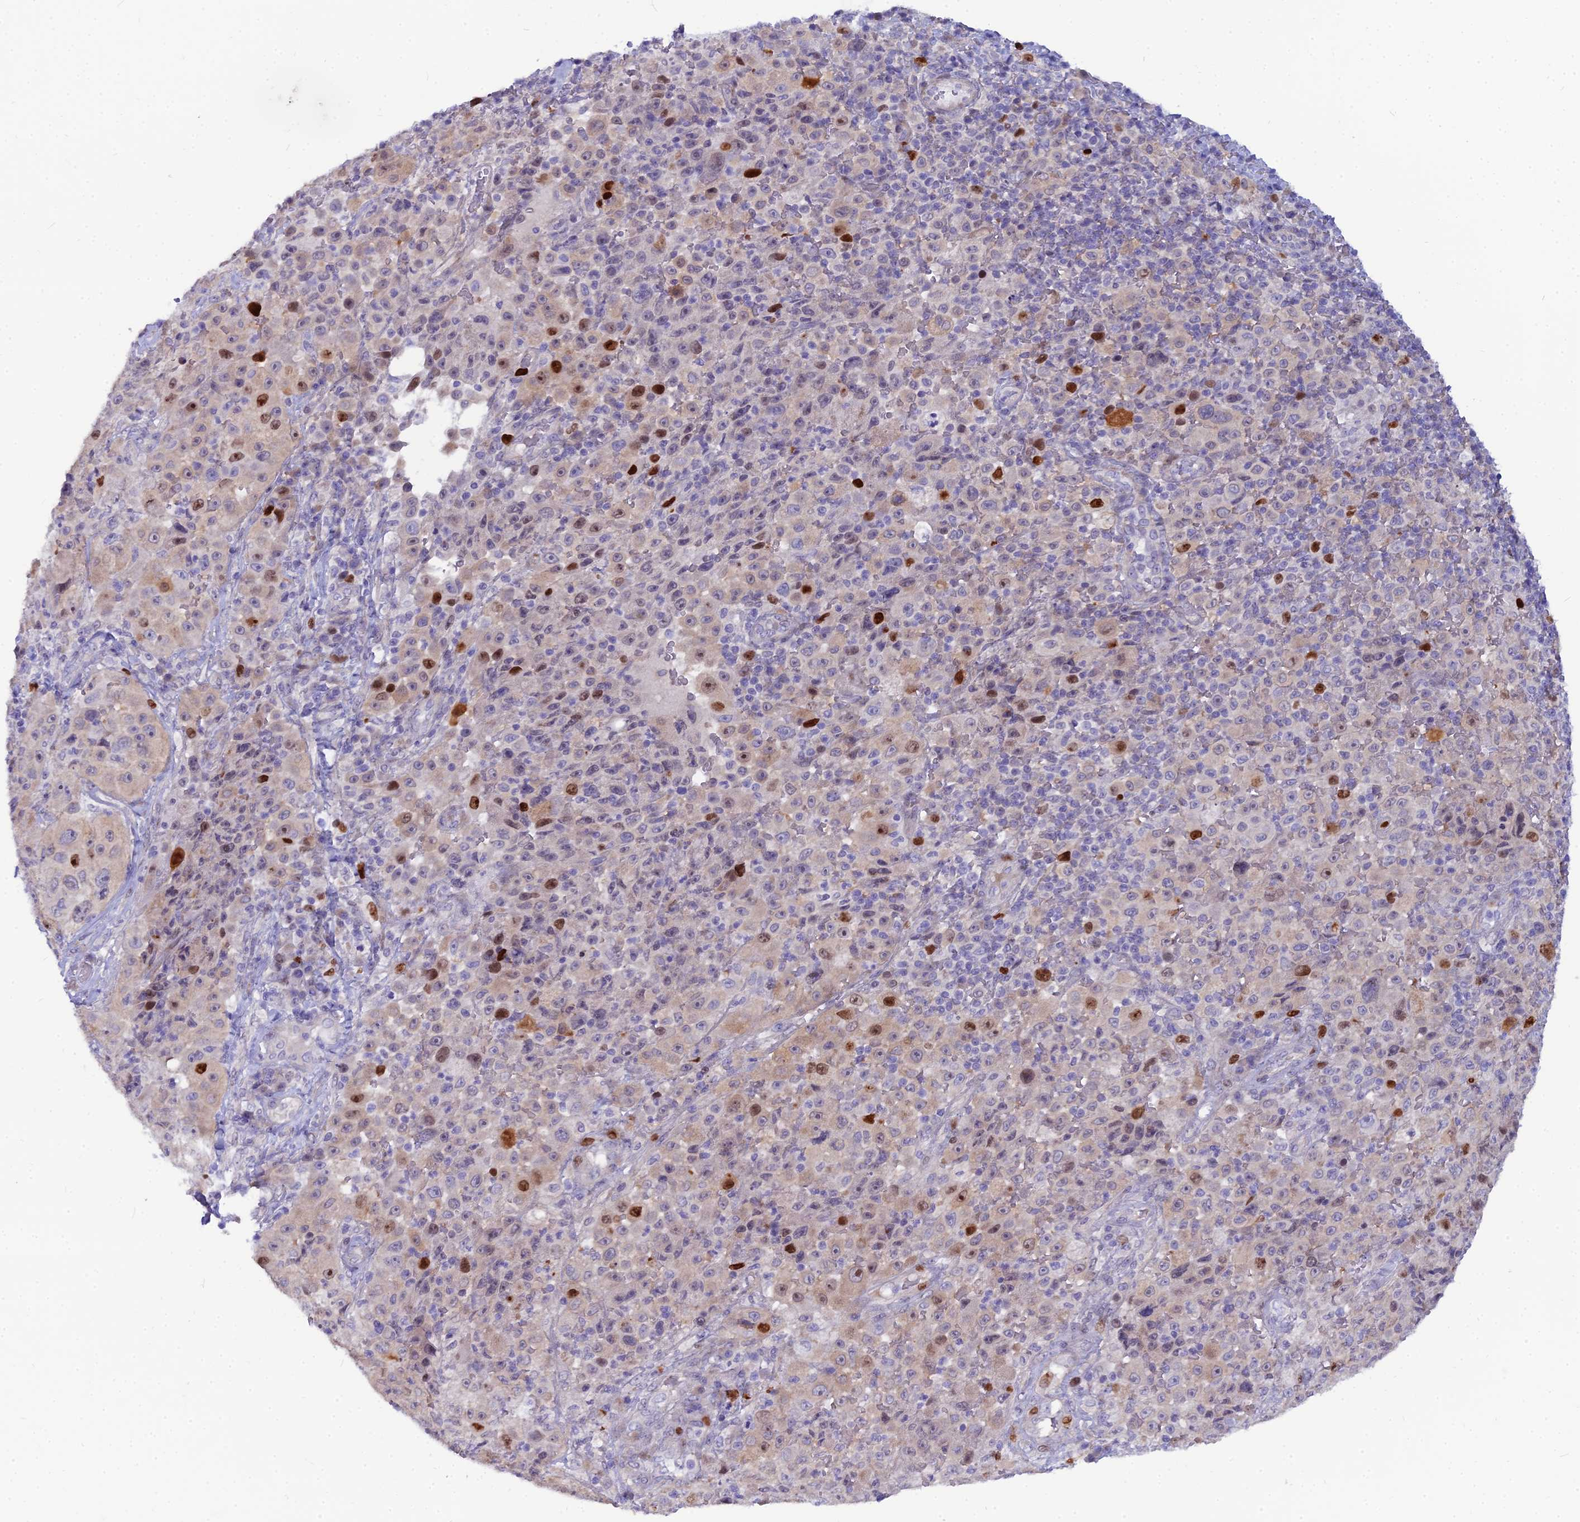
{"staining": {"intensity": "strong", "quantity": "<25%", "location": "nuclear"}, "tissue": "melanoma", "cell_type": "Tumor cells", "image_type": "cancer", "snomed": [{"axis": "morphology", "description": "Malignant melanoma, Metastatic site"}, {"axis": "topography", "description": "Lymph node"}], "caption": "Immunohistochemistry (IHC) staining of melanoma, which demonstrates medium levels of strong nuclear positivity in about <25% of tumor cells indicating strong nuclear protein positivity. The staining was performed using DAB (3,3'-diaminobenzidine) (brown) for protein detection and nuclei were counterstained in hematoxylin (blue).", "gene": "NUSAP1", "patient": {"sex": "male", "age": 62}}